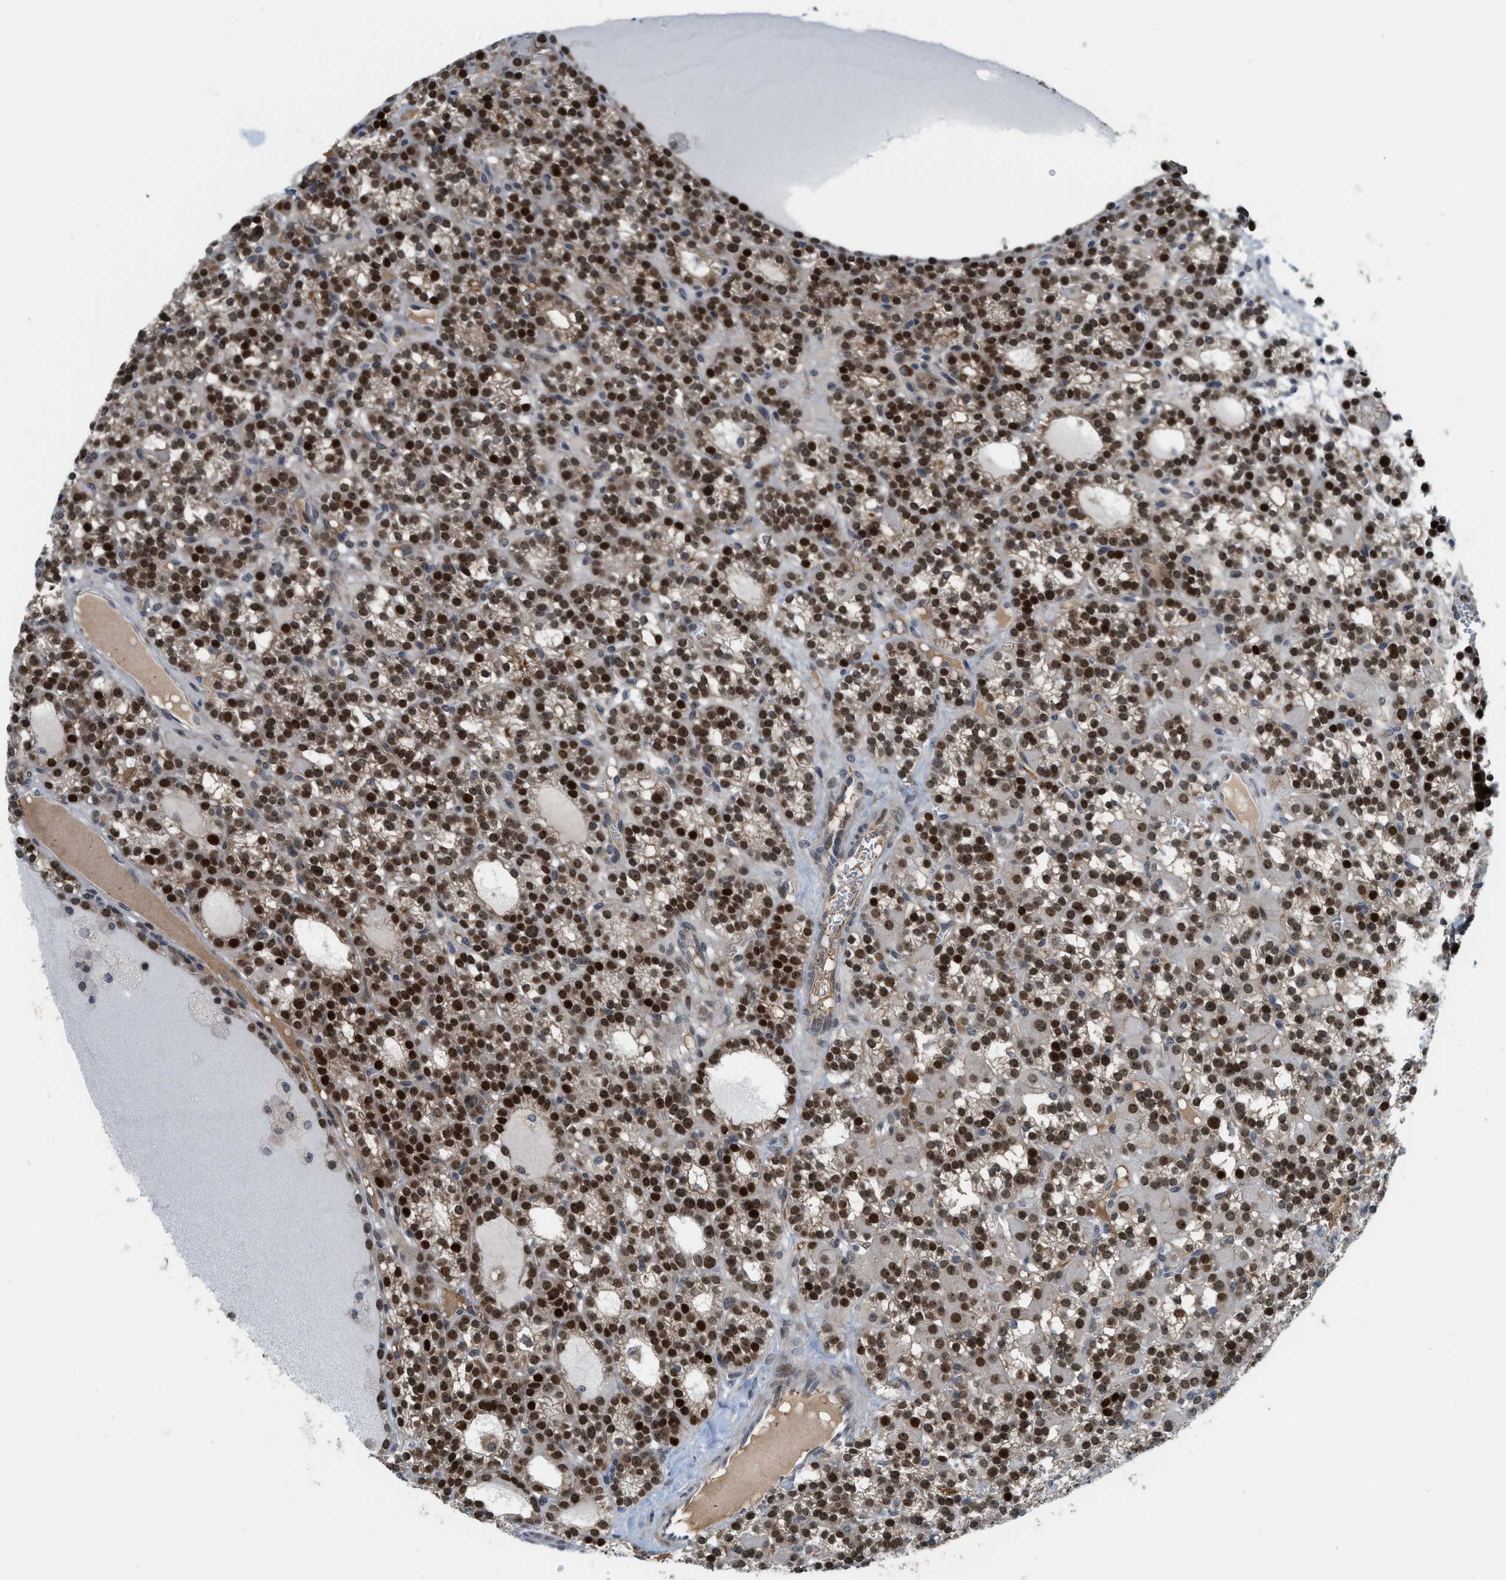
{"staining": {"intensity": "strong", "quantity": ">75%", "location": "nuclear"}, "tissue": "parathyroid gland", "cell_type": "Glandular cells", "image_type": "normal", "snomed": [{"axis": "morphology", "description": "Normal tissue, NOS"}, {"axis": "morphology", "description": "Adenoma, NOS"}, {"axis": "topography", "description": "Parathyroid gland"}], "caption": "This is an image of immunohistochemistry (IHC) staining of benign parathyroid gland, which shows strong staining in the nuclear of glandular cells.", "gene": "DIPK1A", "patient": {"sex": "female", "age": 58}}